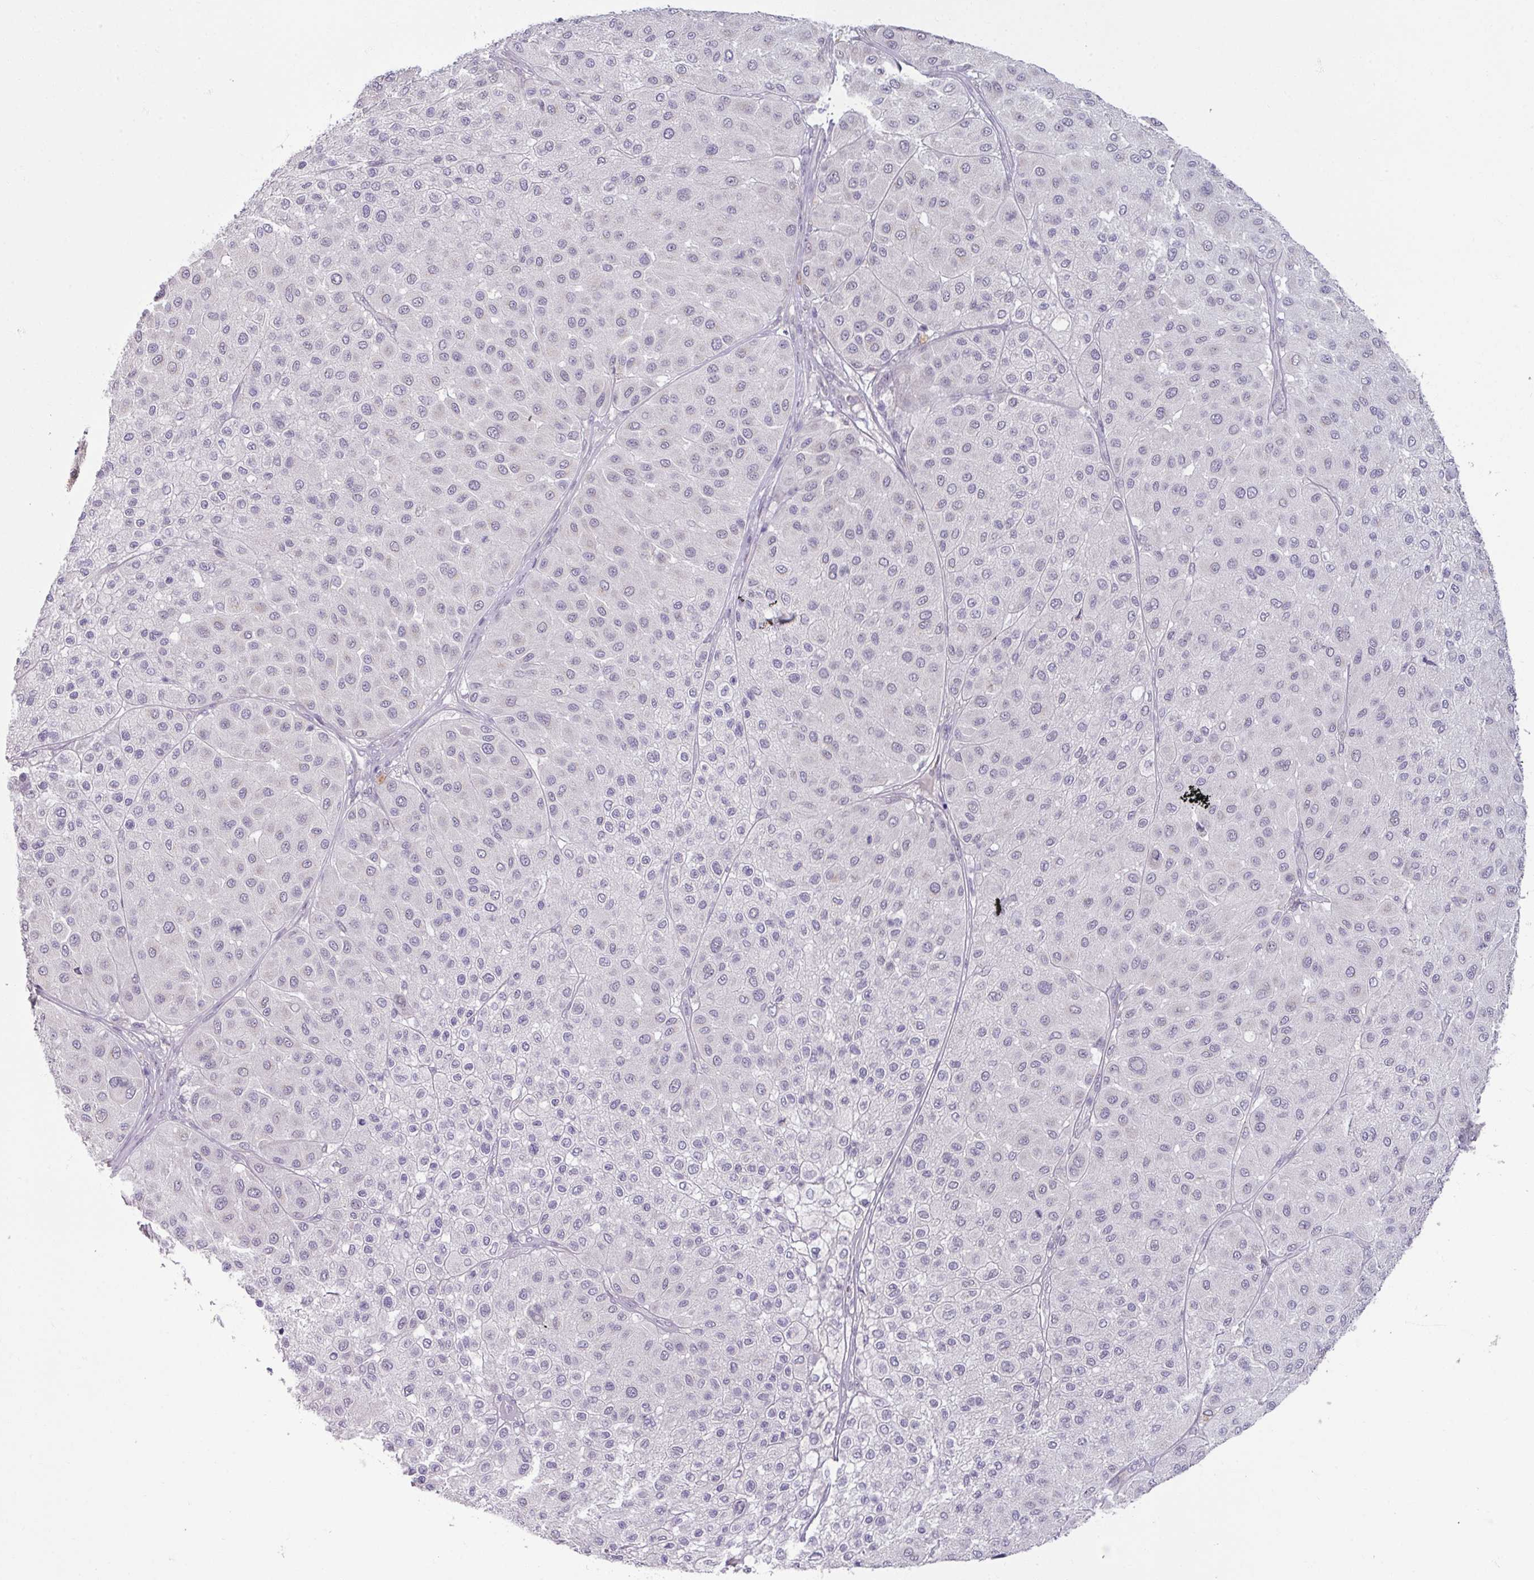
{"staining": {"intensity": "negative", "quantity": "none", "location": "none"}, "tissue": "melanoma", "cell_type": "Tumor cells", "image_type": "cancer", "snomed": [{"axis": "morphology", "description": "Malignant melanoma, Metastatic site"}, {"axis": "topography", "description": "Smooth muscle"}], "caption": "Immunohistochemical staining of human melanoma shows no significant expression in tumor cells. (Immunohistochemistry, brightfield microscopy, high magnification).", "gene": "UVSSA", "patient": {"sex": "male", "age": 41}}